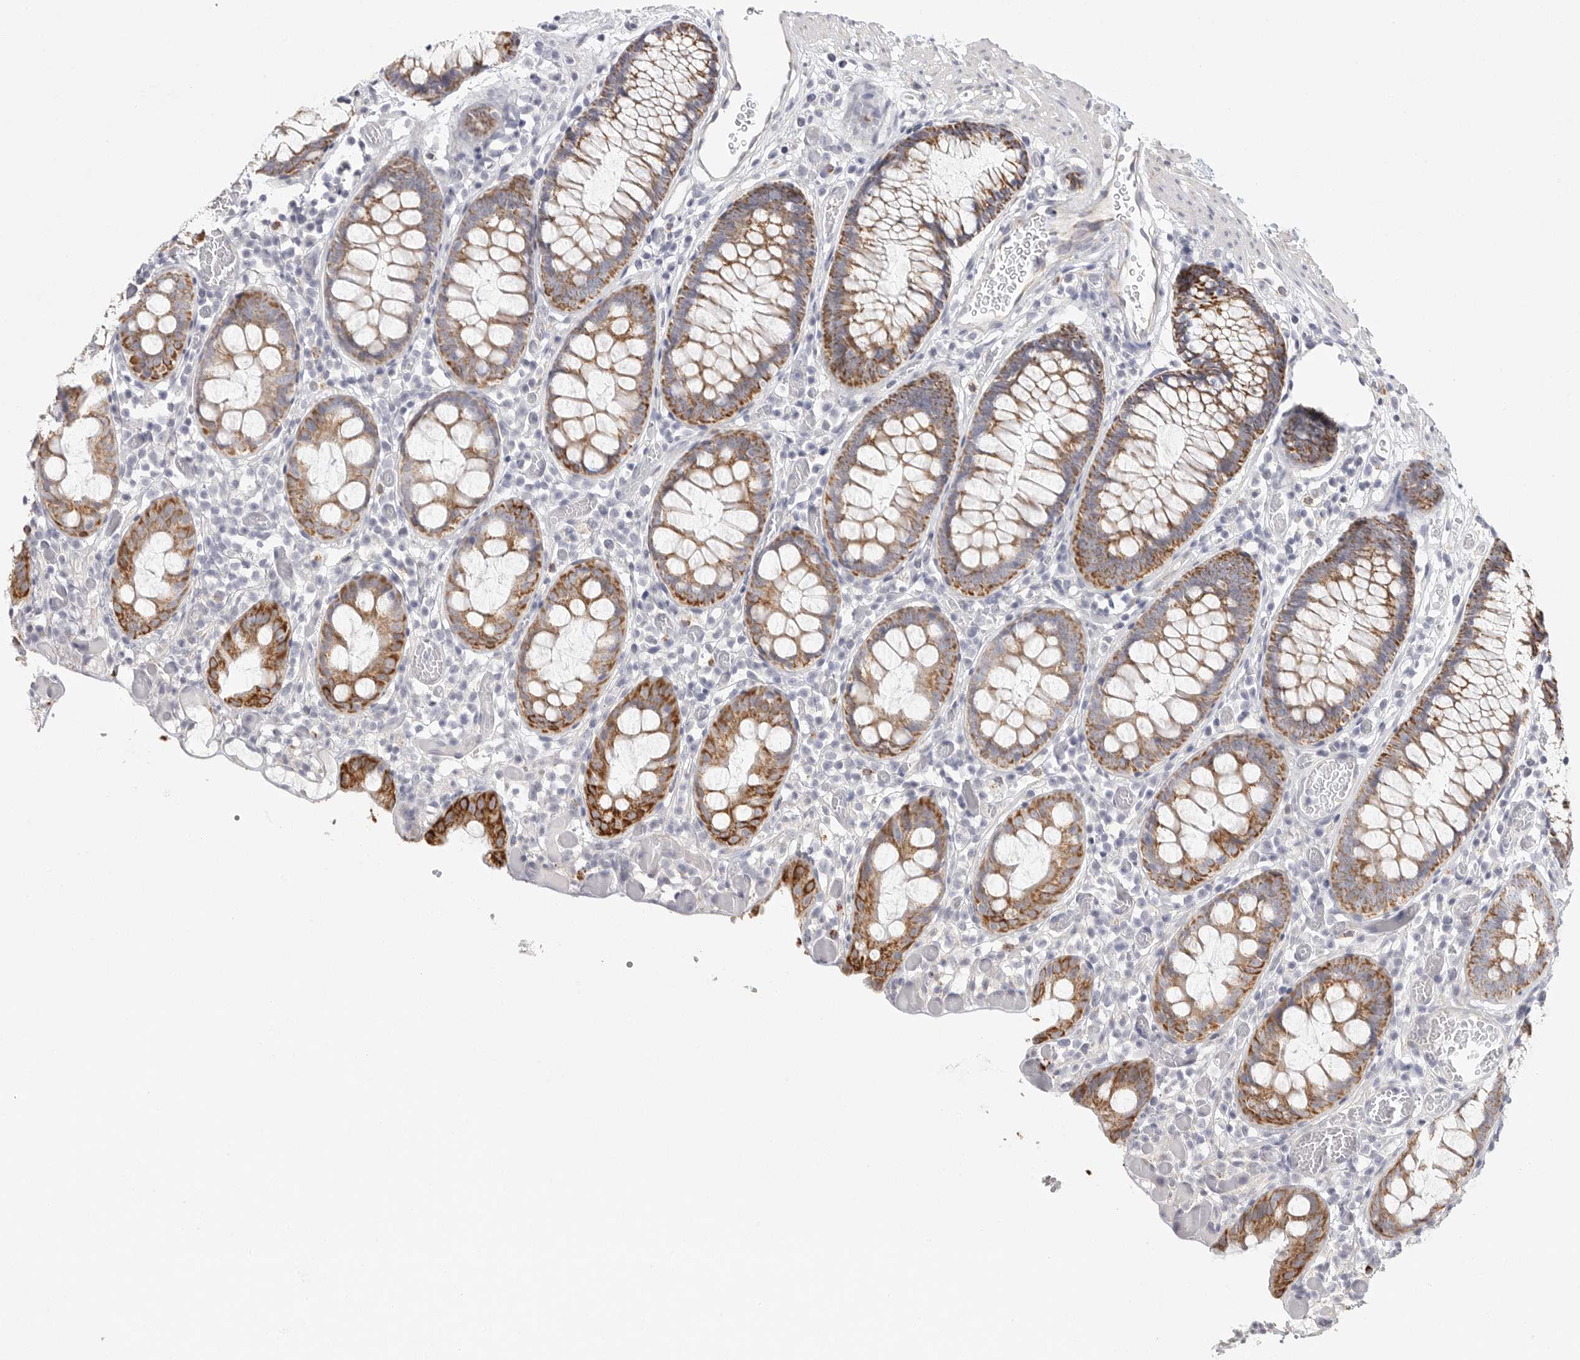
{"staining": {"intensity": "negative", "quantity": "none", "location": "none"}, "tissue": "colon", "cell_type": "Endothelial cells", "image_type": "normal", "snomed": [{"axis": "morphology", "description": "Normal tissue, NOS"}, {"axis": "topography", "description": "Colon"}], "caption": "Endothelial cells show no significant protein expression in unremarkable colon. Nuclei are stained in blue.", "gene": "ELP3", "patient": {"sex": "male", "age": 14}}